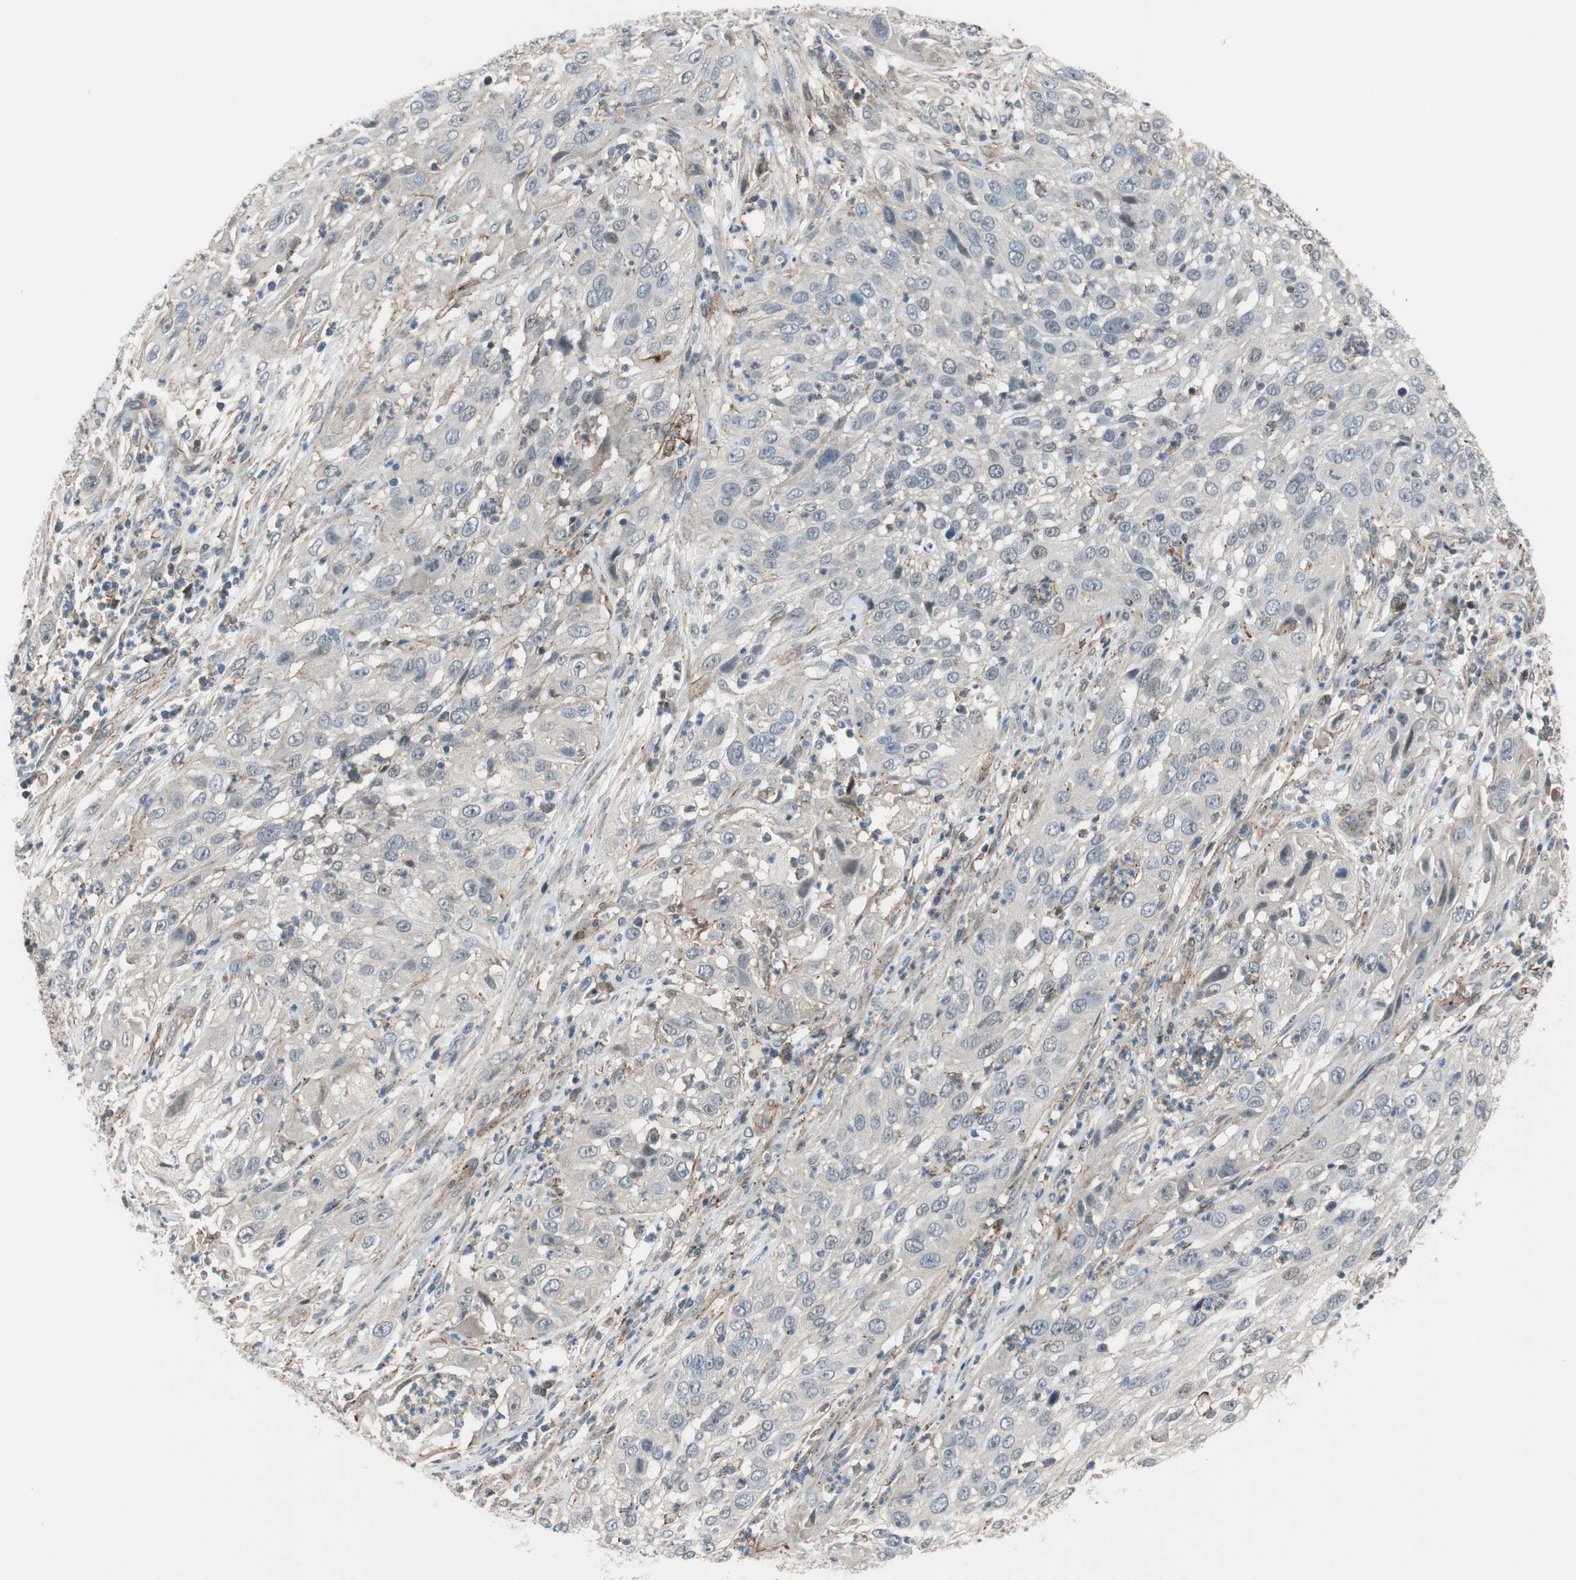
{"staining": {"intensity": "negative", "quantity": "none", "location": "none"}, "tissue": "cervical cancer", "cell_type": "Tumor cells", "image_type": "cancer", "snomed": [{"axis": "morphology", "description": "Squamous cell carcinoma, NOS"}, {"axis": "topography", "description": "Cervix"}], "caption": "Photomicrograph shows no protein expression in tumor cells of cervical squamous cell carcinoma tissue.", "gene": "GRHL1", "patient": {"sex": "female", "age": 32}}